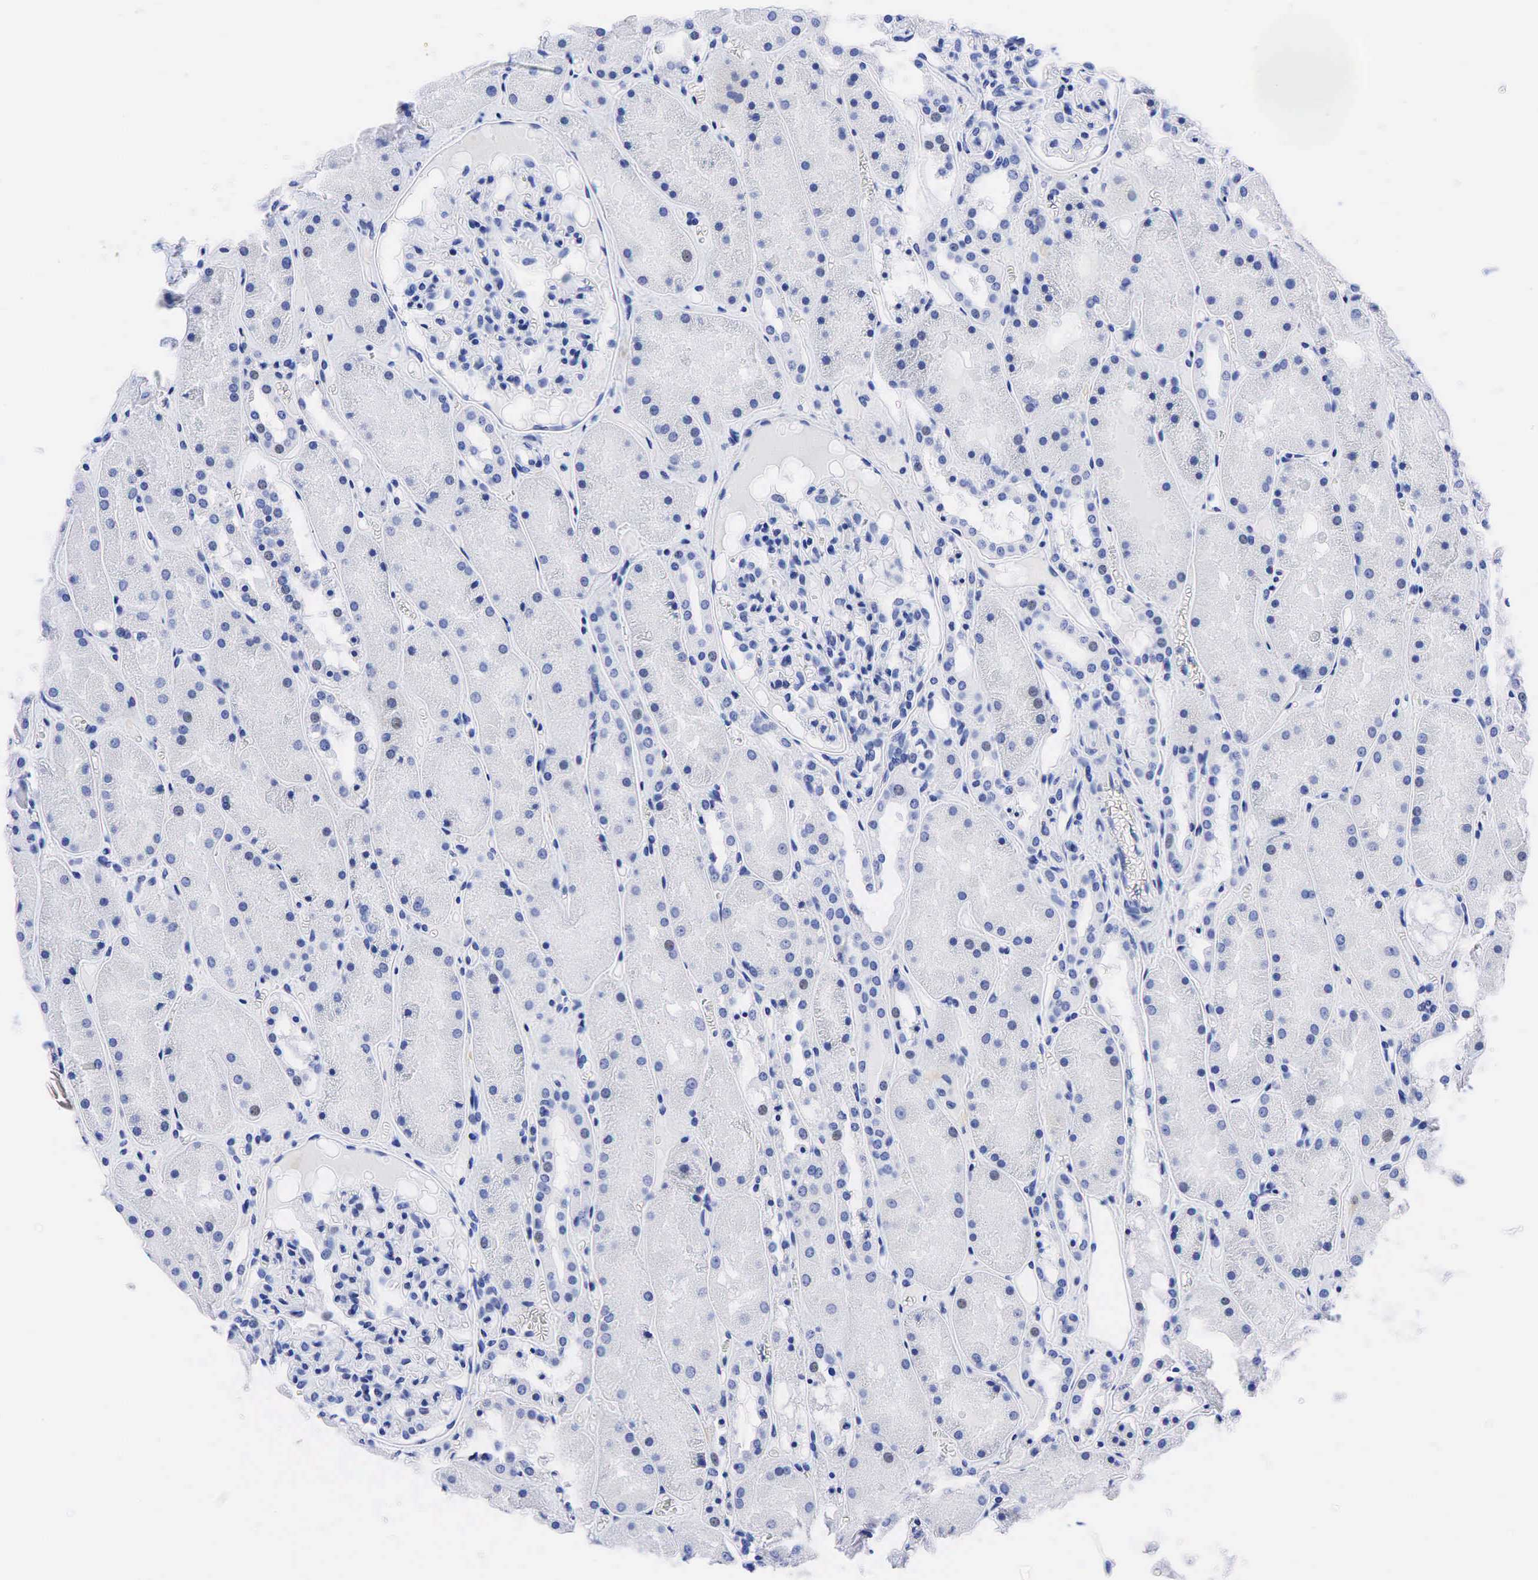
{"staining": {"intensity": "negative", "quantity": "none", "location": "none"}, "tissue": "kidney", "cell_type": "Cells in glomeruli", "image_type": "normal", "snomed": [{"axis": "morphology", "description": "Normal tissue, NOS"}, {"axis": "topography", "description": "Kidney"}], "caption": "Immunohistochemistry photomicrograph of unremarkable human kidney stained for a protein (brown), which shows no positivity in cells in glomeruli.", "gene": "CEACAM5", "patient": {"sex": "male", "age": 36}}